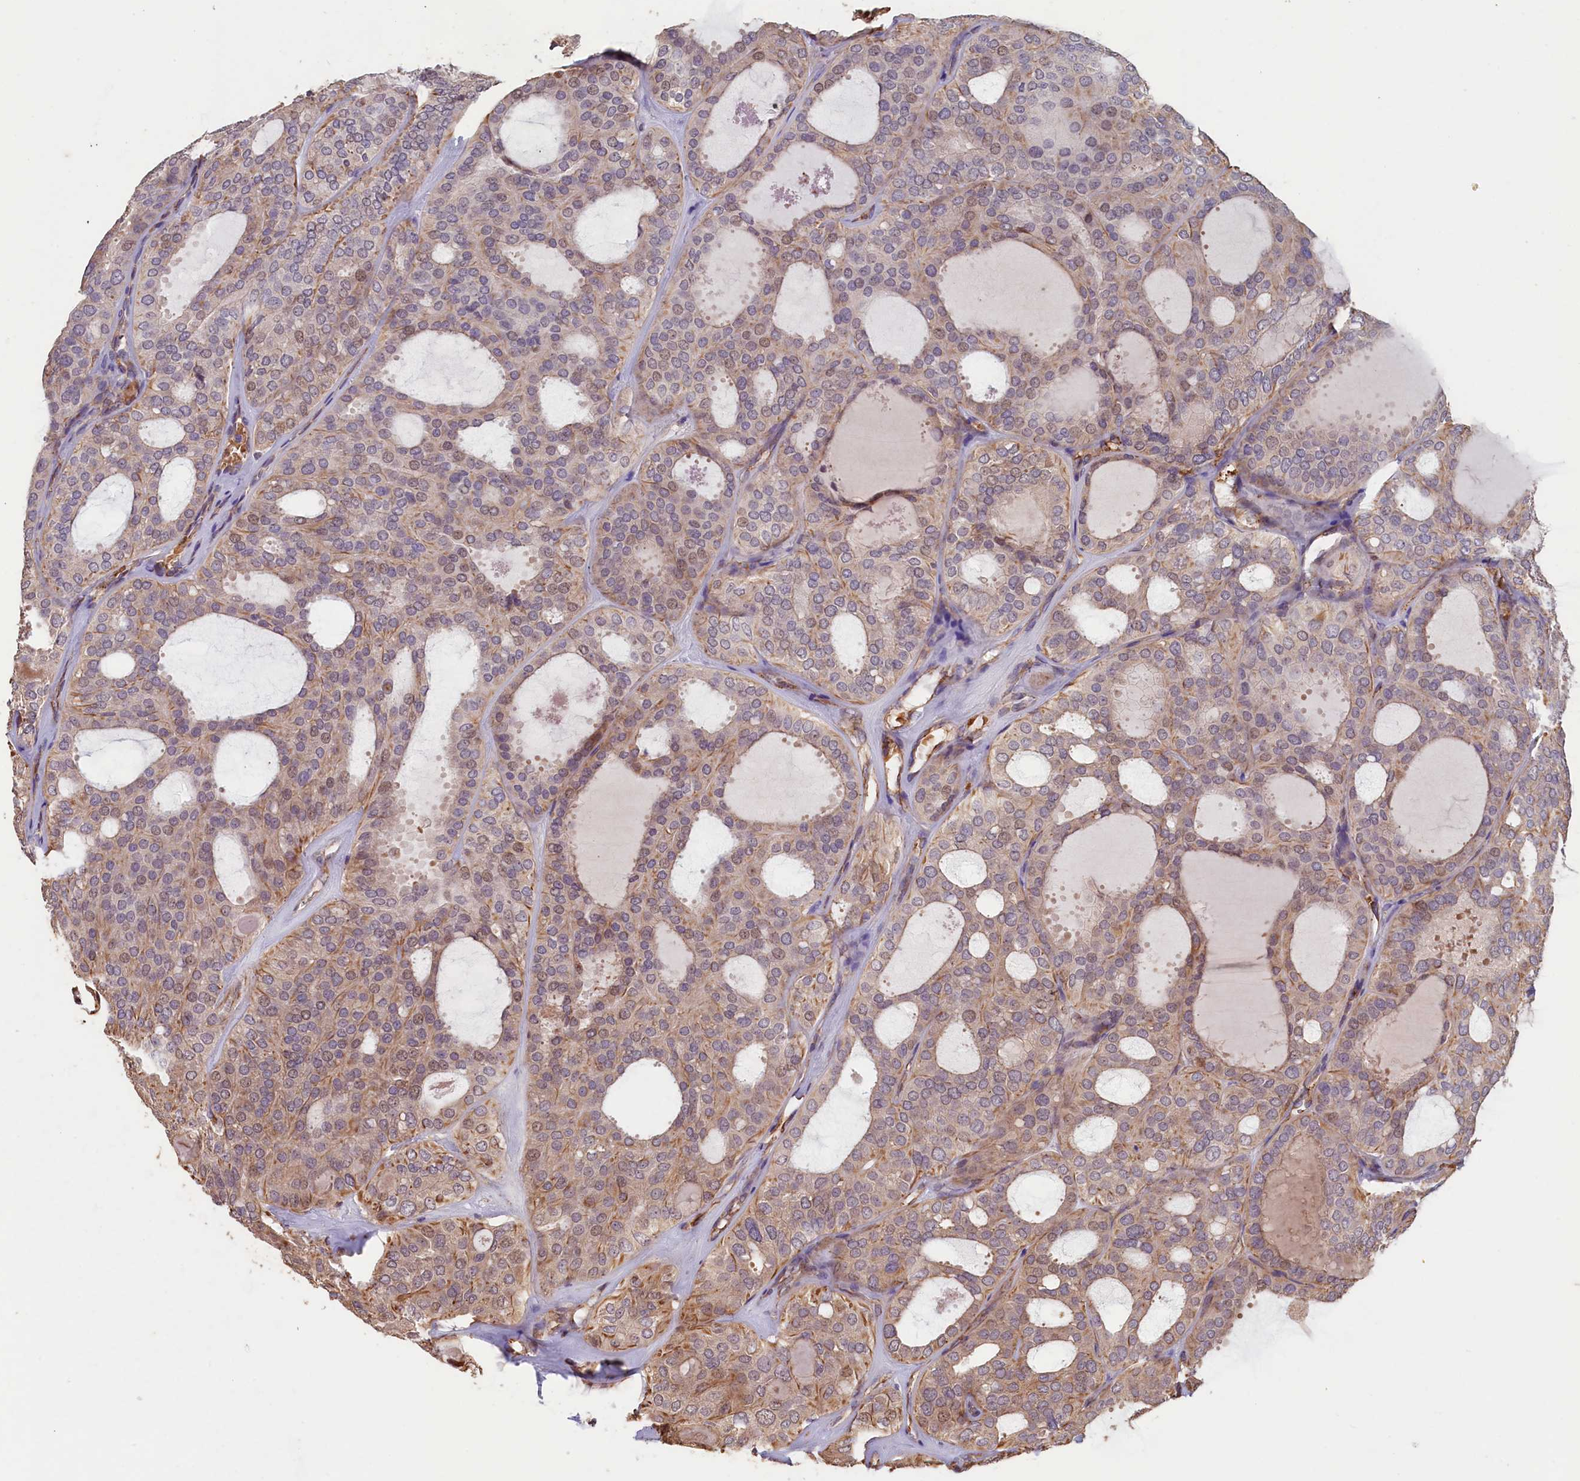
{"staining": {"intensity": "weak", "quantity": ">75%", "location": "cytoplasmic/membranous"}, "tissue": "thyroid cancer", "cell_type": "Tumor cells", "image_type": "cancer", "snomed": [{"axis": "morphology", "description": "Follicular adenoma carcinoma, NOS"}, {"axis": "topography", "description": "Thyroid gland"}], "caption": "Tumor cells display low levels of weak cytoplasmic/membranous positivity in approximately >75% of cells in follicular adenoma carcinoma (thyroid).", "gene": "ACSBG1", "patient": {"sex": "male", "age": 75}}